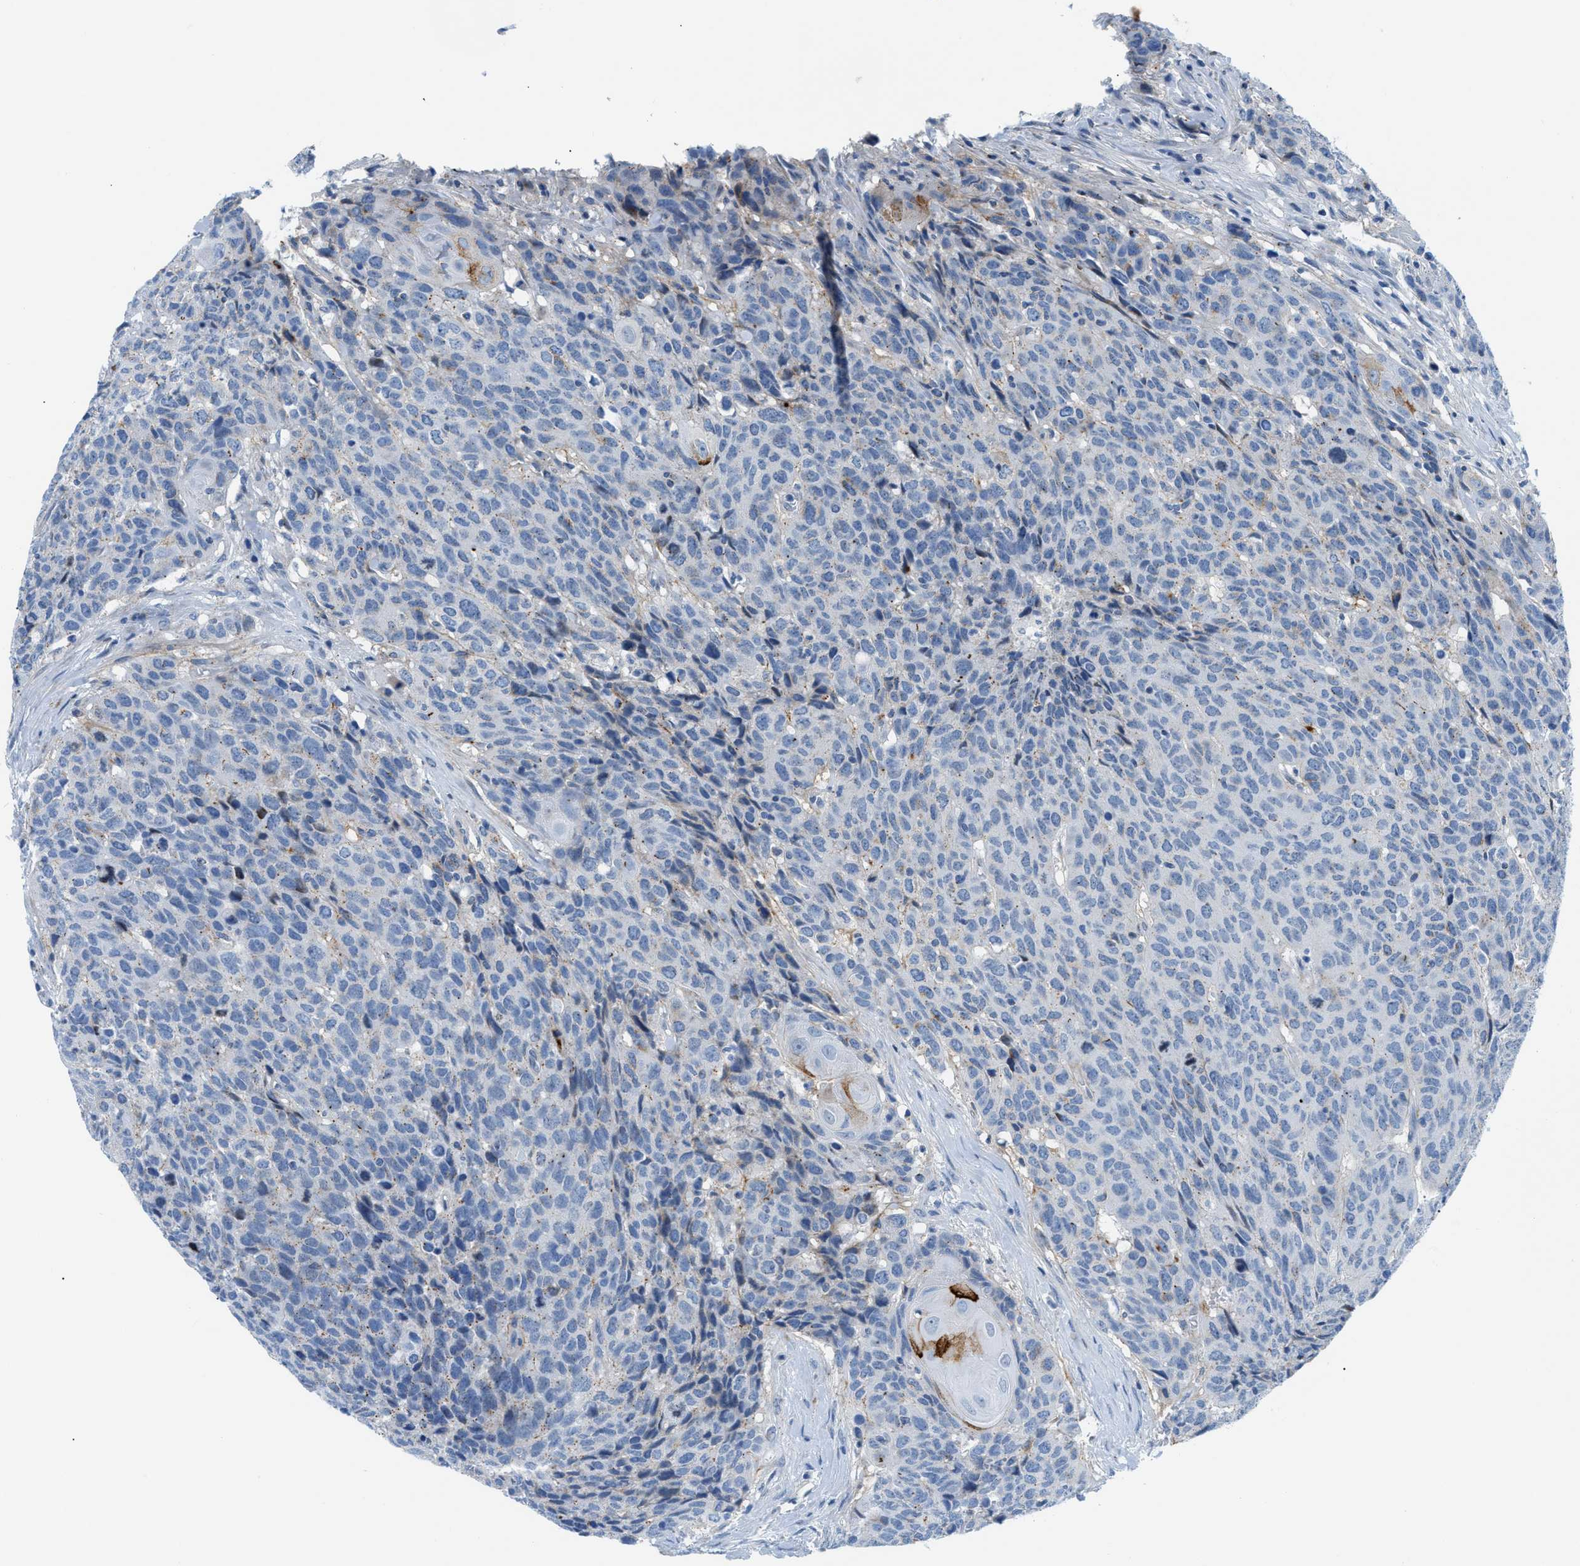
{"staining": {"intensity": "moderate", "quantity": "<25%", "location": "cytoplasmic/membranous"}, "tissue": "head and neck cancer", "cell_type": "Tumor cells", "image_type": "cancer", "snomed": [{"axis": "morphology", "description": "Squamous cell carcinoma, NOS"}, {"axis": "topography", "description": "Head-Neck"}], "caption": "Squamous cell carcinoma (head and neck) tissue shows moderate cytoplasmic/membranous expression in about <25% of tumor cells", "gene": "FDCSP", "patient": {"sex": "male", "age": 66}}